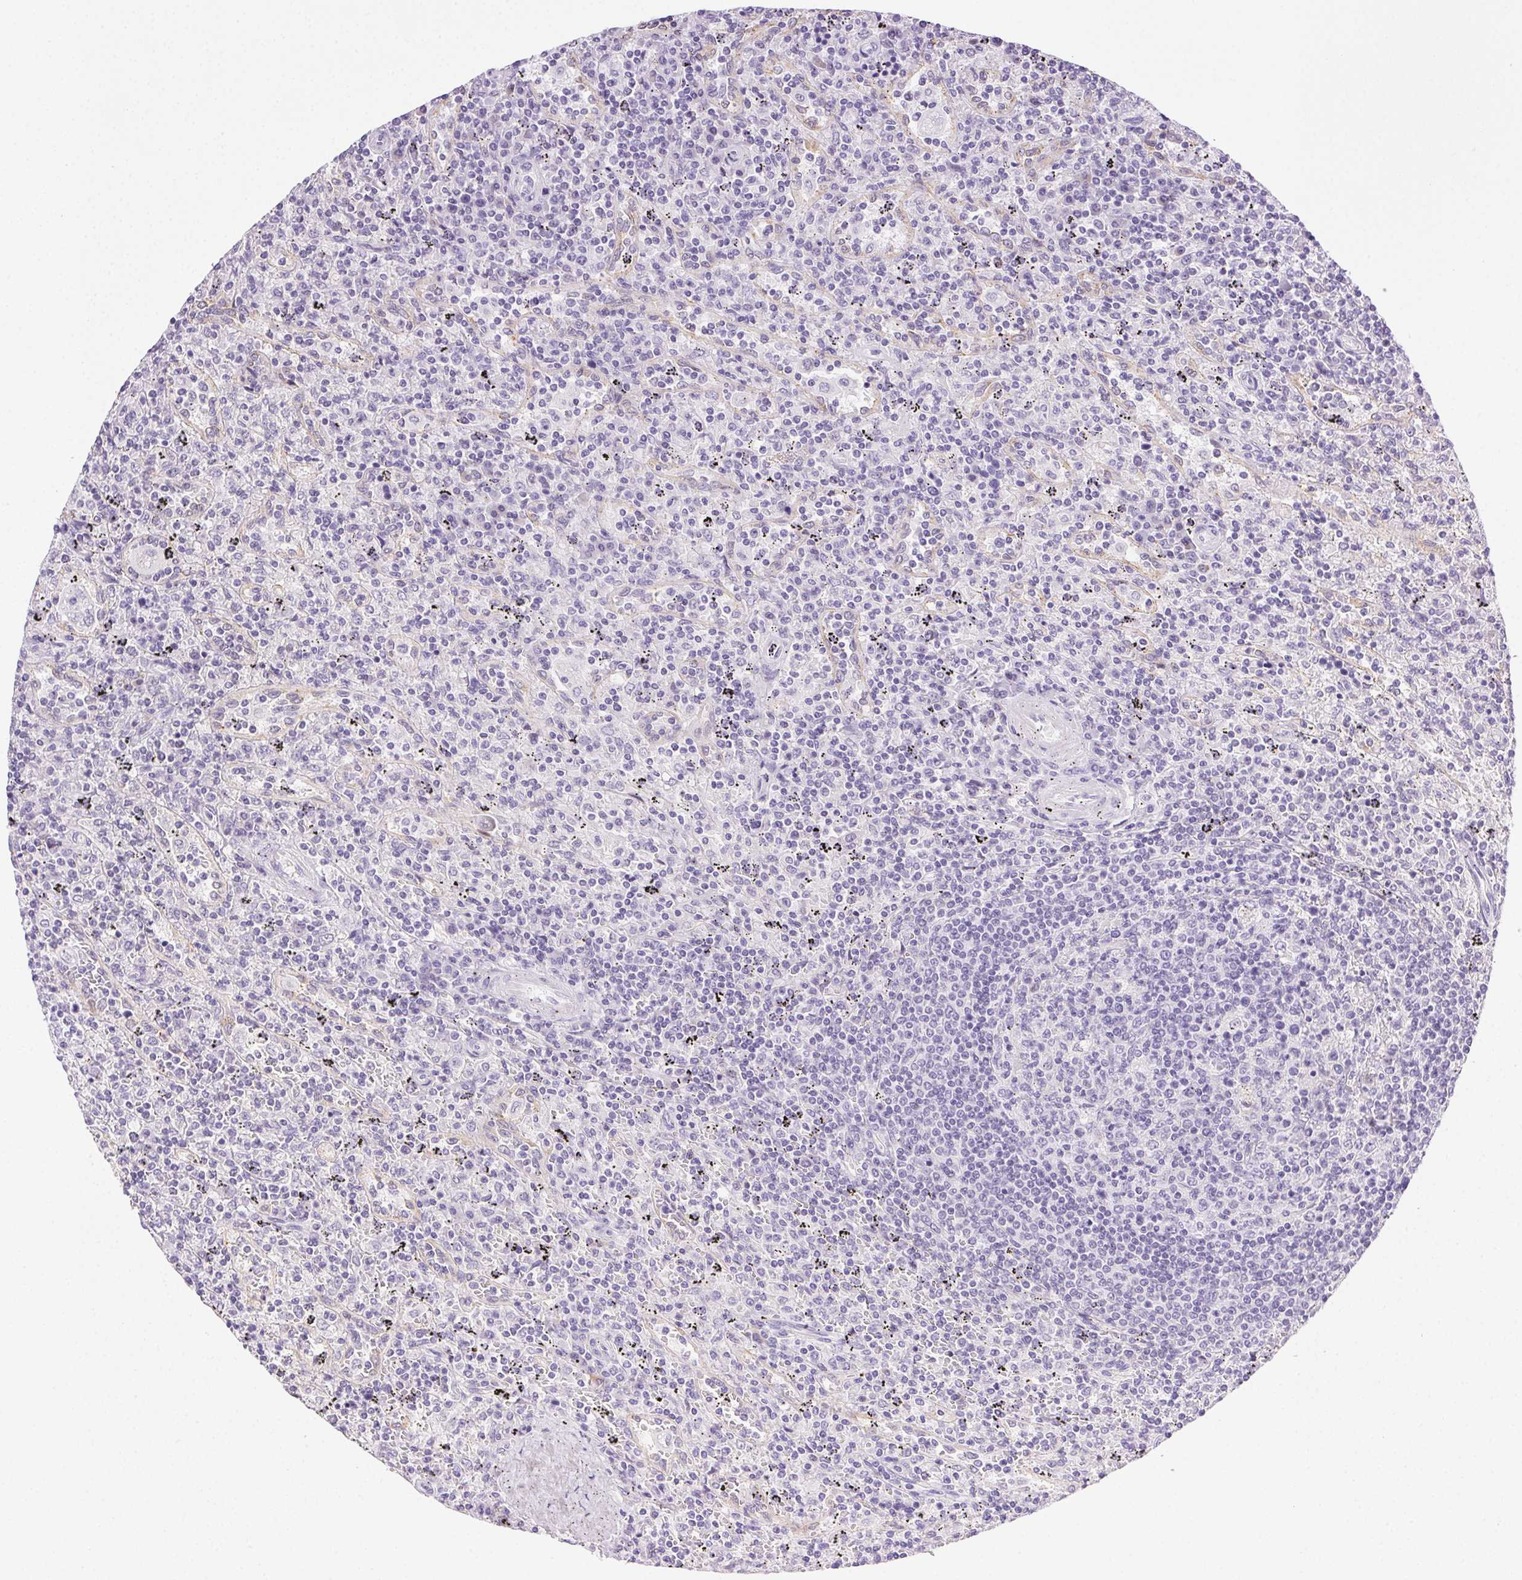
{"staining": {"intensity": "negative", "quantity": "none", "location": "none"}, "tissue": "lymphoma", "cell_type": "Tumor cells", "image_type": "cancer", "snomed": [{"axis": "morphology", "description": "Malignant lymphoma, non-Hodgkin's type, Low grade"}, {"axis": "topography", "description": "Spleen"}], "caption": "Lymphoma was stained to show a protein in brown. There is no significant expression in tumor cells.", "gene": "CLDN10", "patient": {"sex": "male", "age": 62}}